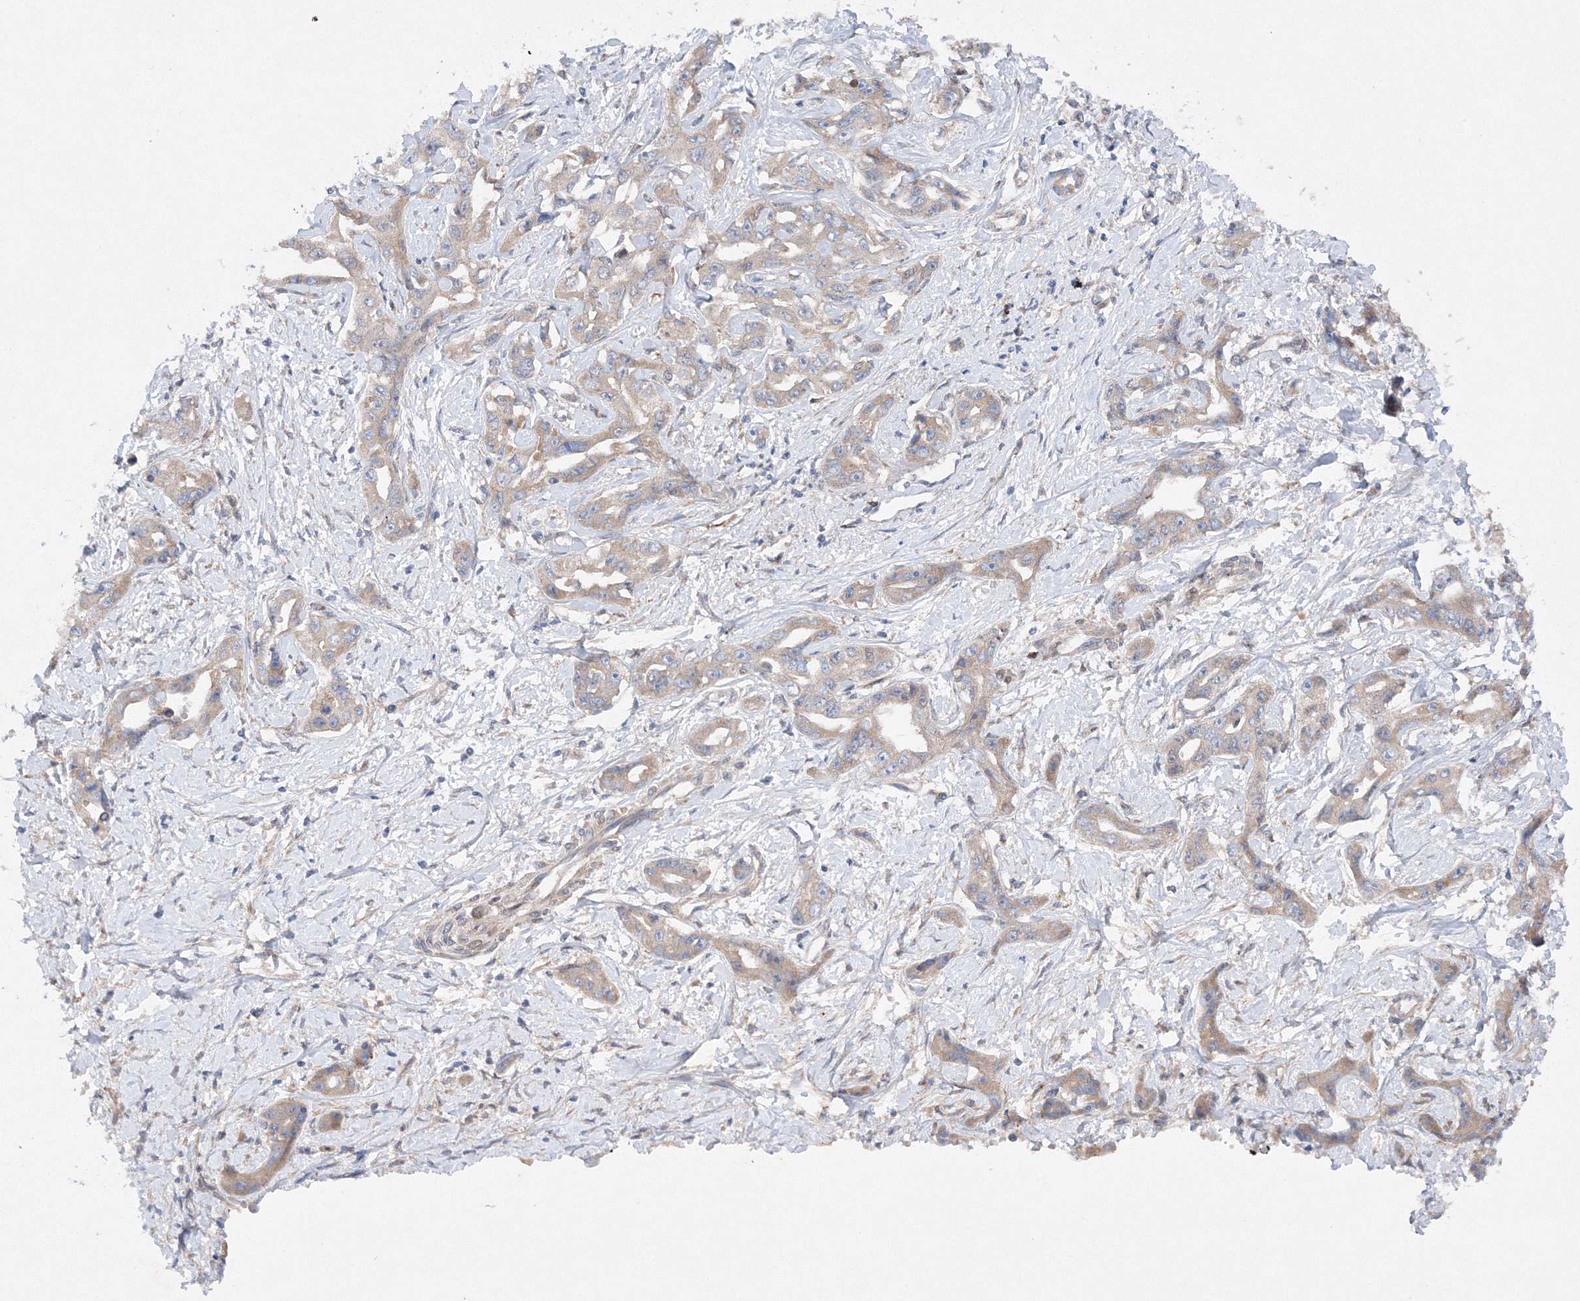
{"staining": {"intensity": "weak", "quantity": "25%-75%", "location": "cytoplasmic/membranous"}, "tissue": "liver cancer", "cell_type": "Tumor cells", "image_type": "cancer", "snomed": [{"axis": "morphology", "description": "Cholangiocarcinoma"}, {"axis": "topography", "description": "Liver"}], "caption": "IHC of human liver cholangiocarcinoma reveals low levels of weak cytoplasmic/membranous expression in approximately 25%-75% of tumor cells.", "gene": "SLC36A1", "patient": {"sex": "male", "age": 59}}